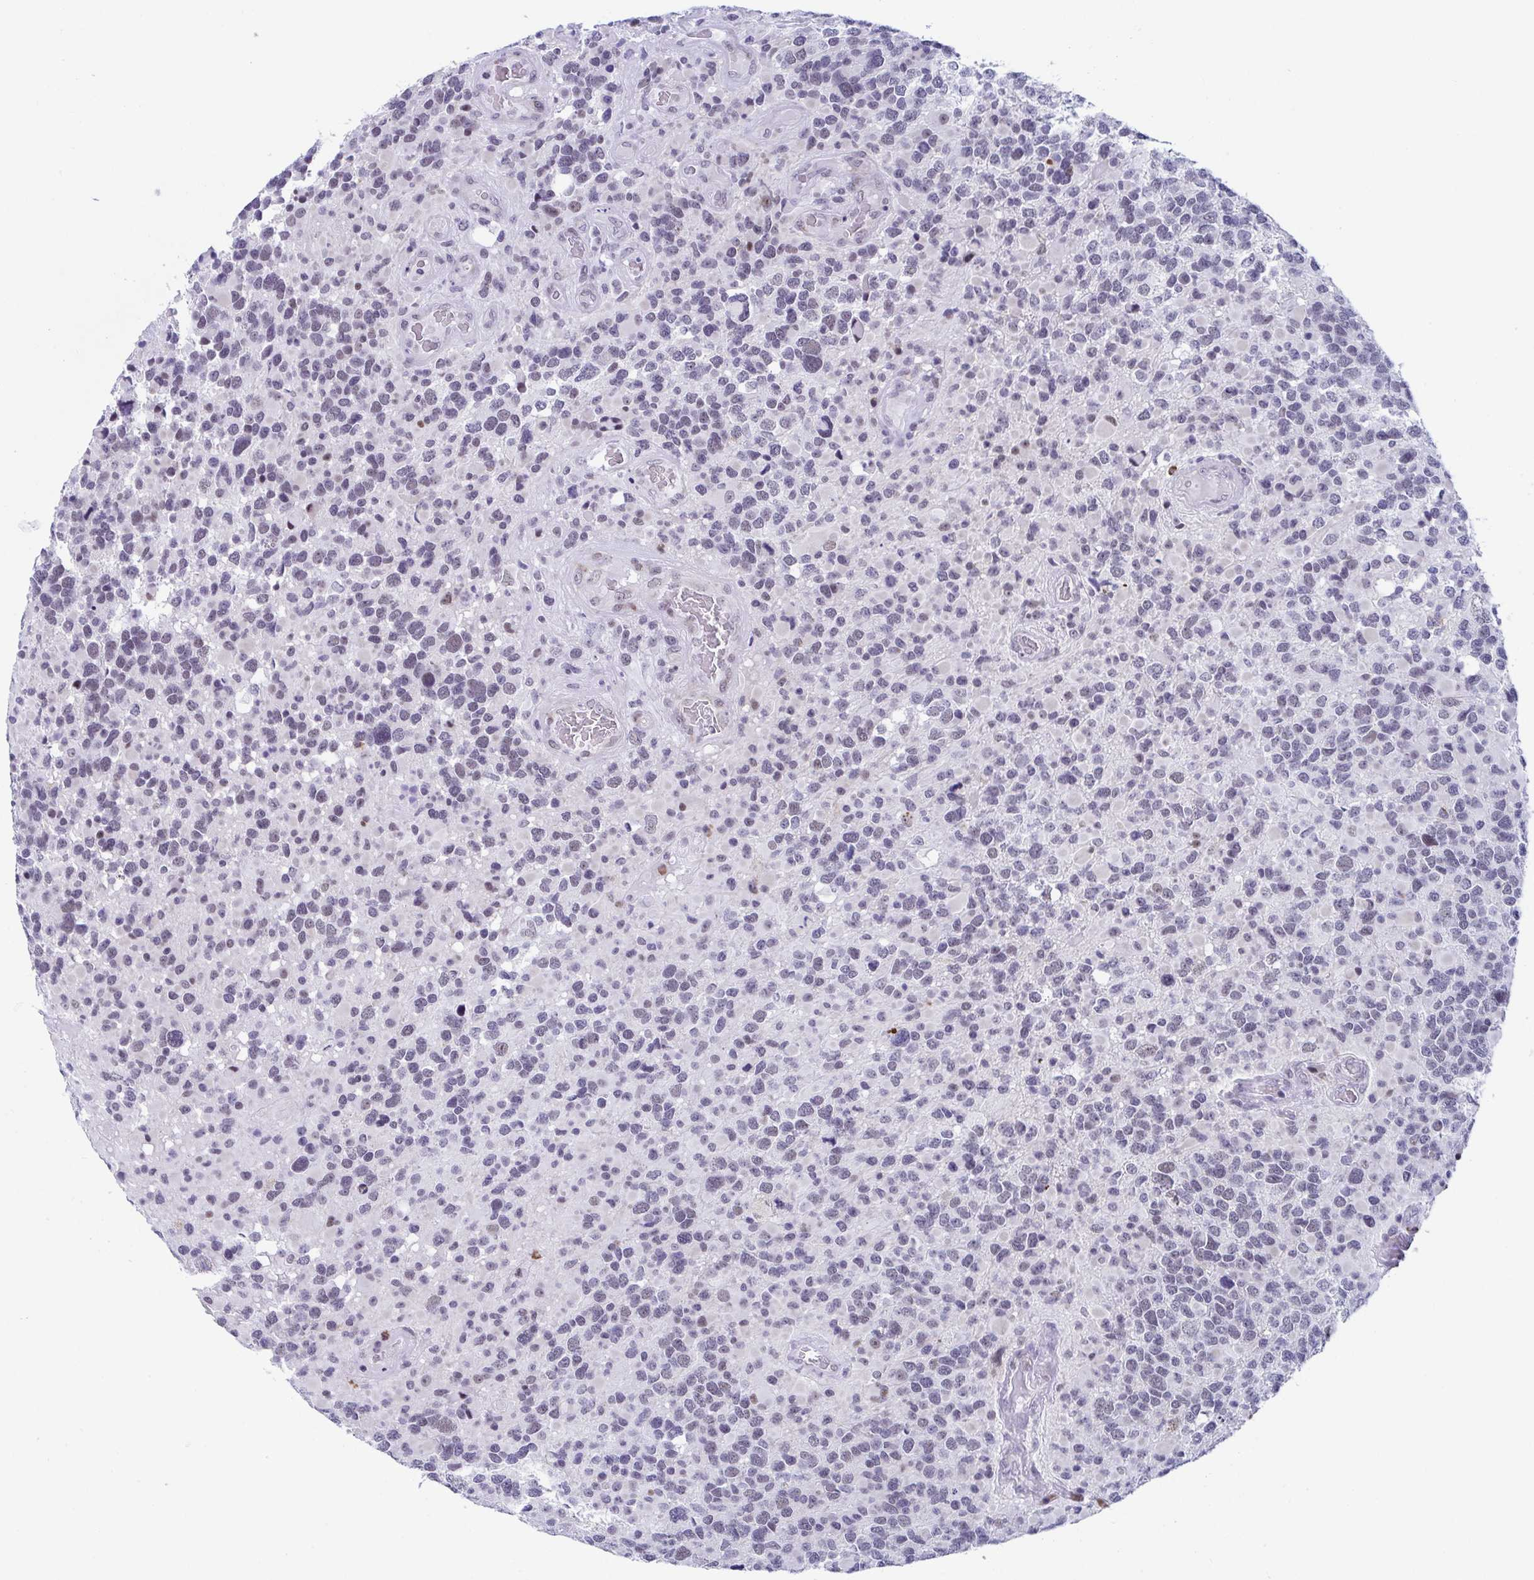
{"staining": {"intensity": "negative", "quantity": "none", "location": "none"}, "tissue": "glioma", "cell_type": "Tumor cells", "image_type": "cancer", "snomed": [{"axis": "morphology", "description": "Glioma, malignant, High grade"}, {"axis": "topography", "description": "Brain"}], "caption": "Protein analysis of malignant glioma (high-grade) shows no significant positivity in tumor cells.", "gene": "WDR72", "patient": {"sex": "female", "age": 40}}